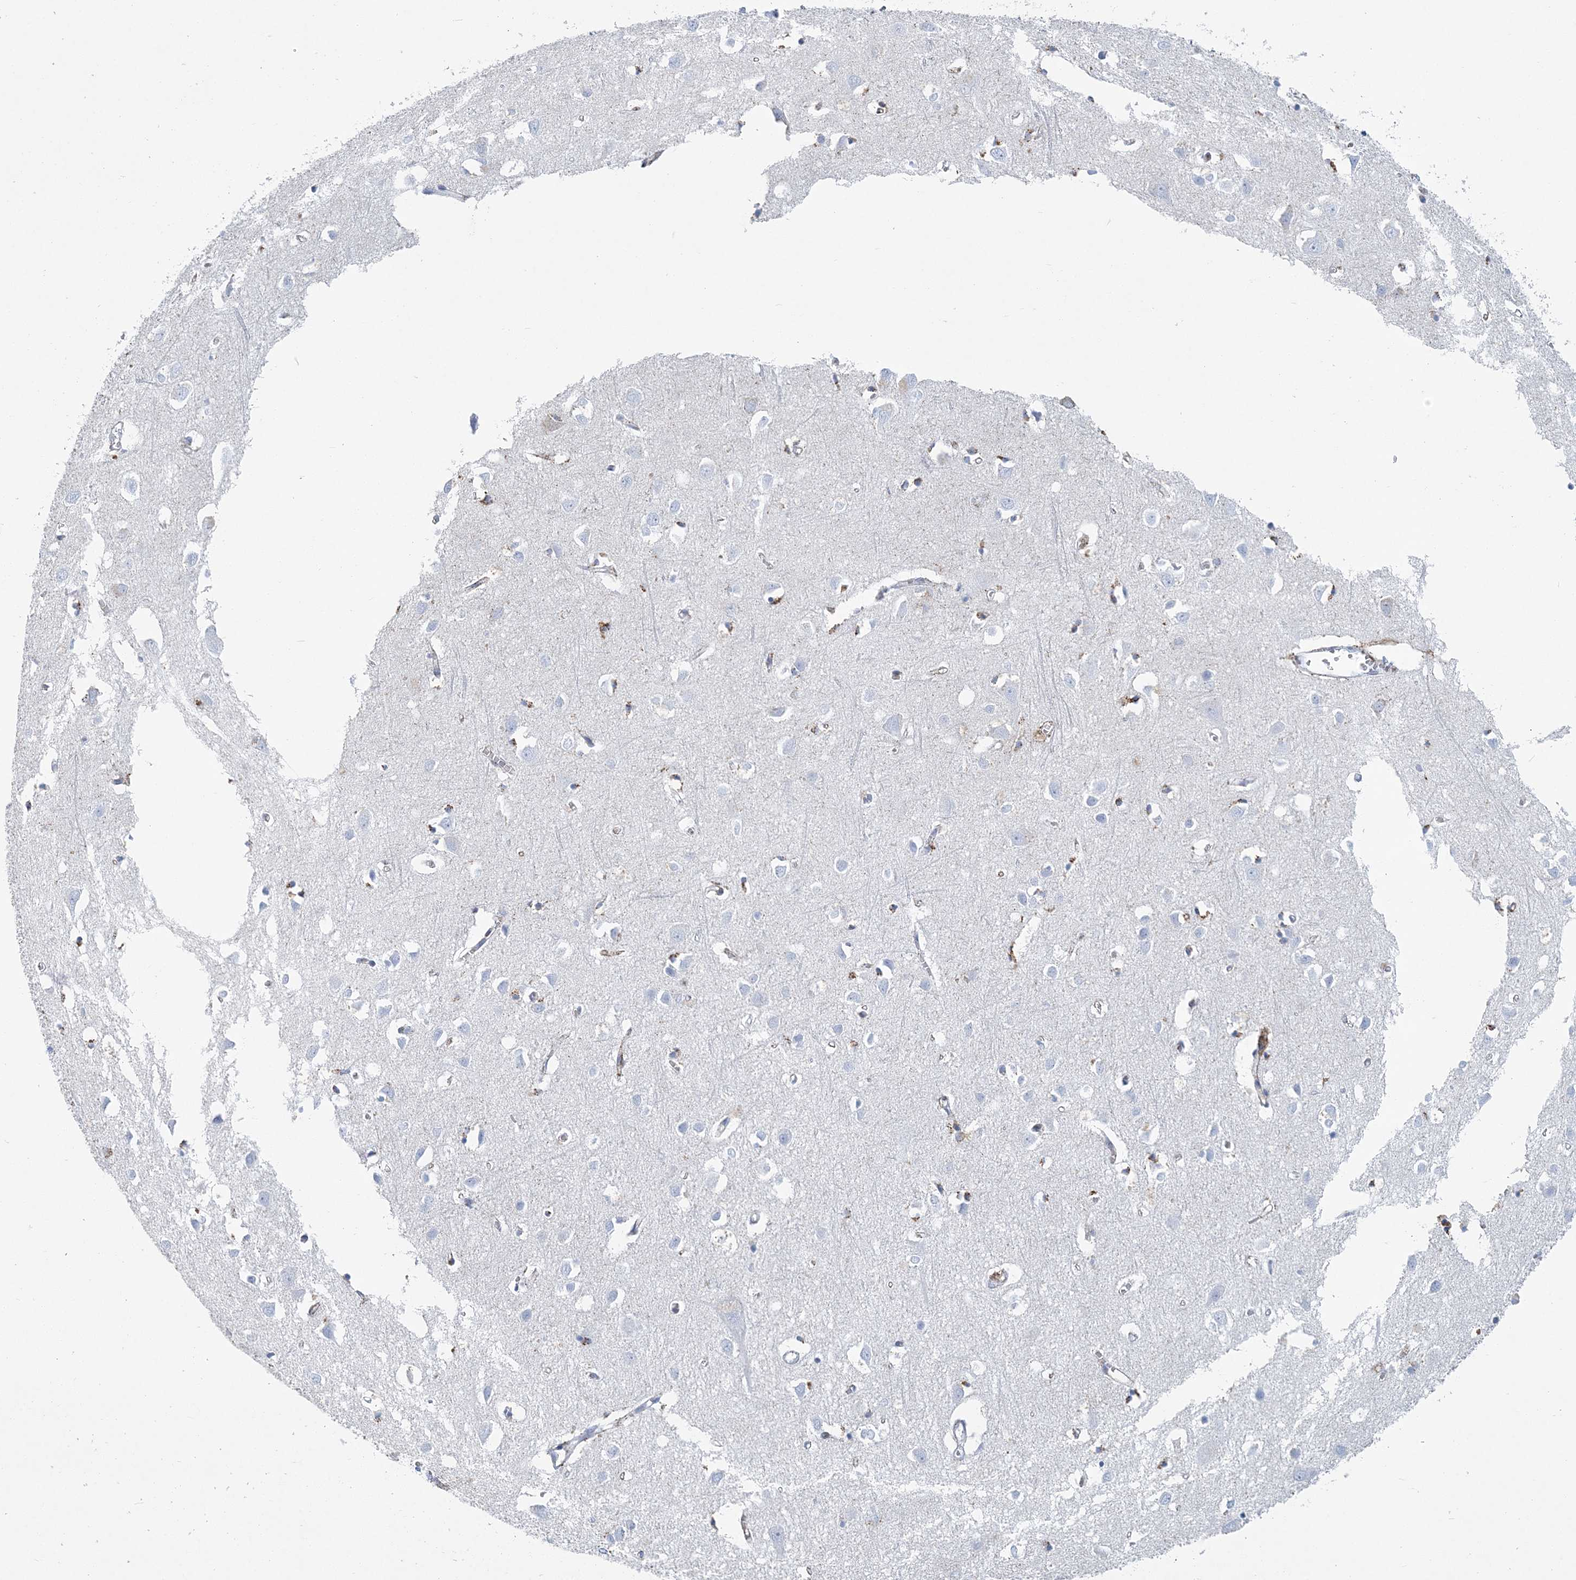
{"staining": {"intensity": "negative", "quantity": "none", "location": "none"}, "tissue": "cerebral cortex", "cell_type": "Endothelial cells", "image_type": "normal", "snomed": [{"axis": "morphology", "description": "Normal tissue, NOS"}, {"axis": "topography", "description": "Cerebral cortex"}], "caption": "DAB (3,3'-diaminobenzidine) immunohistochemical staining of benign cerebral cortex shows no significant staining in endothelial cells. The staining was performed using DAB to visualize the protein expression in brown, while the nuclei were stained in blue with hematoxylin (Magnification: 20x).", "gene": "NKX6", "patient": {"sex": "female", "age": 64}}